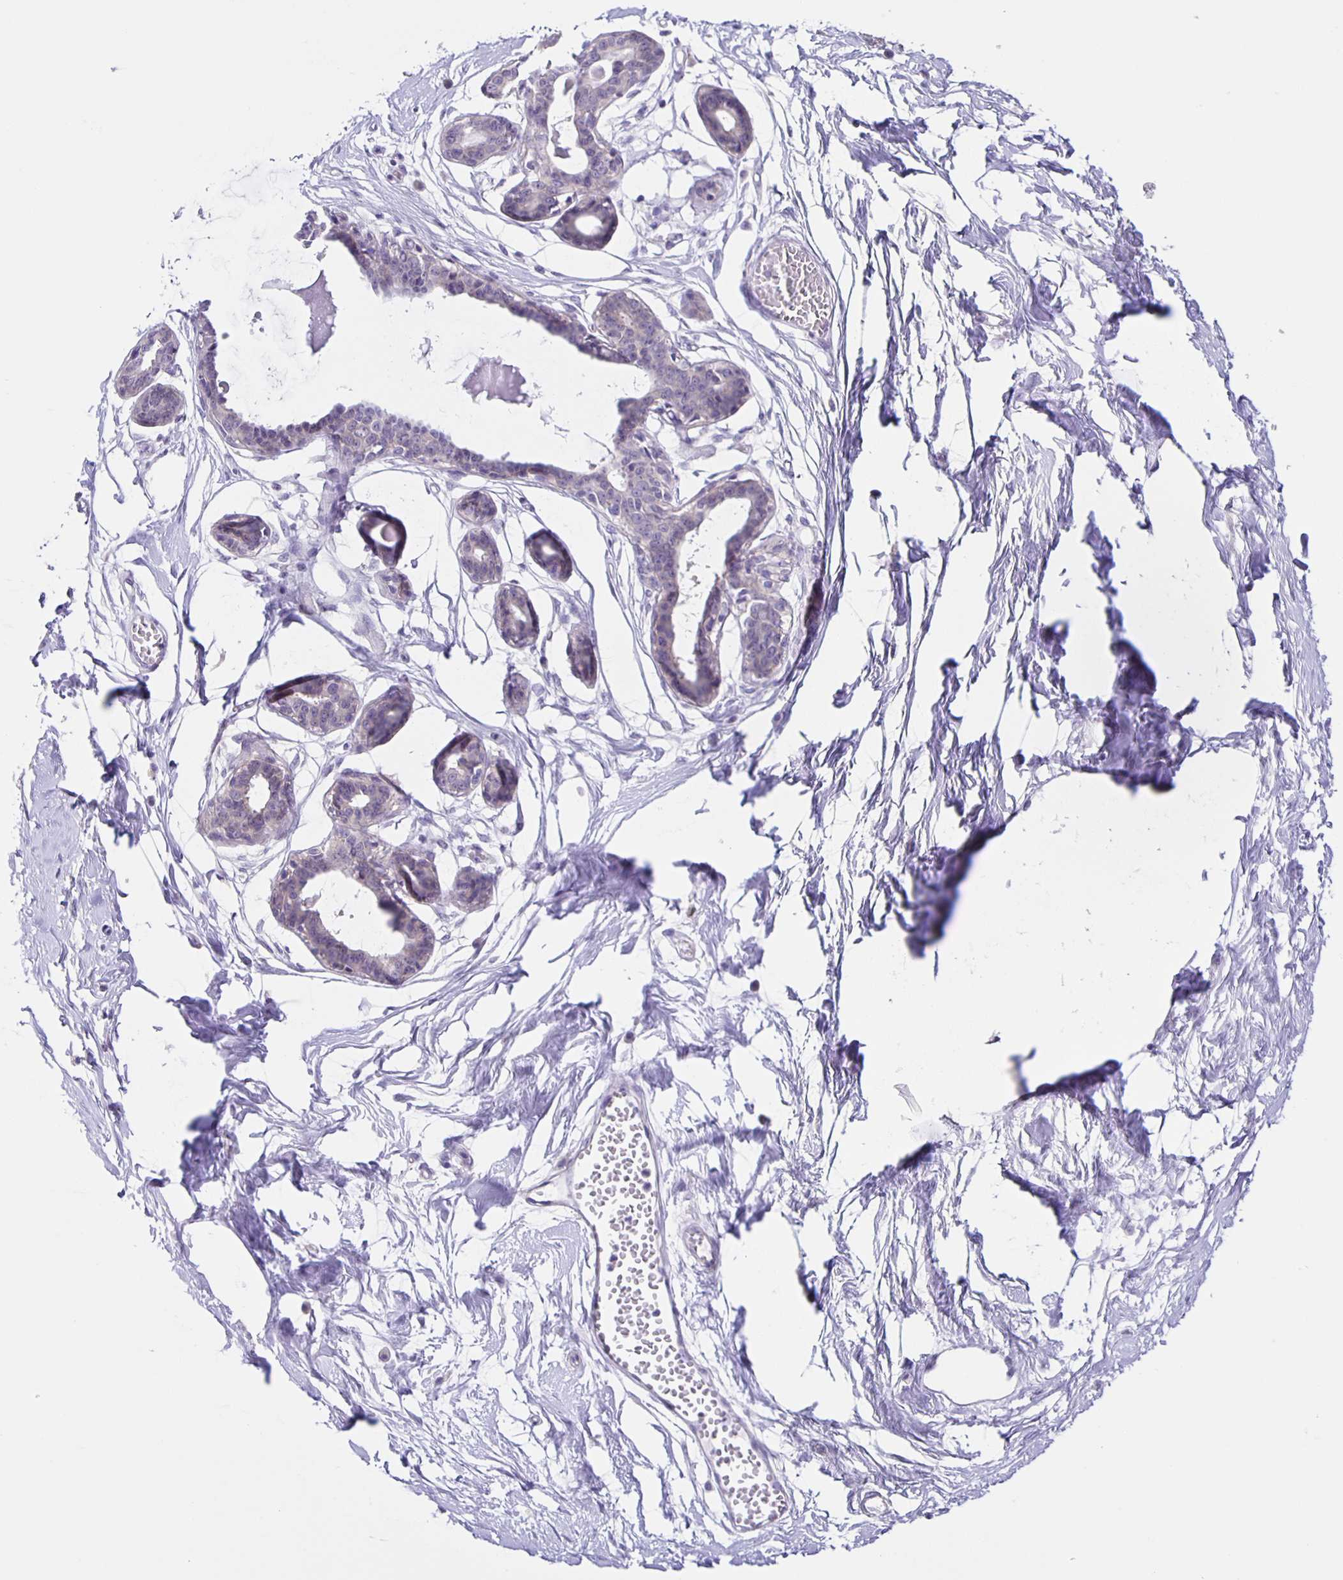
{"staining": {"intensity": "negative", "quantity": "none", "location": "none"}, "tissue": "breast", "cell_type": "Adipocytes", "image_type": "normal", "snomed": [{"axis": "morphology", "description": "Normal tissue, NOS"}, {"axis": "topography", "description": "Breast"}], "caption": "DAB immunohistochemical staining of benign human breast displays no significant positivity in adipocytes.", "gene": "SLC12A3", "patient": {"sex": "female", "age": 45}}